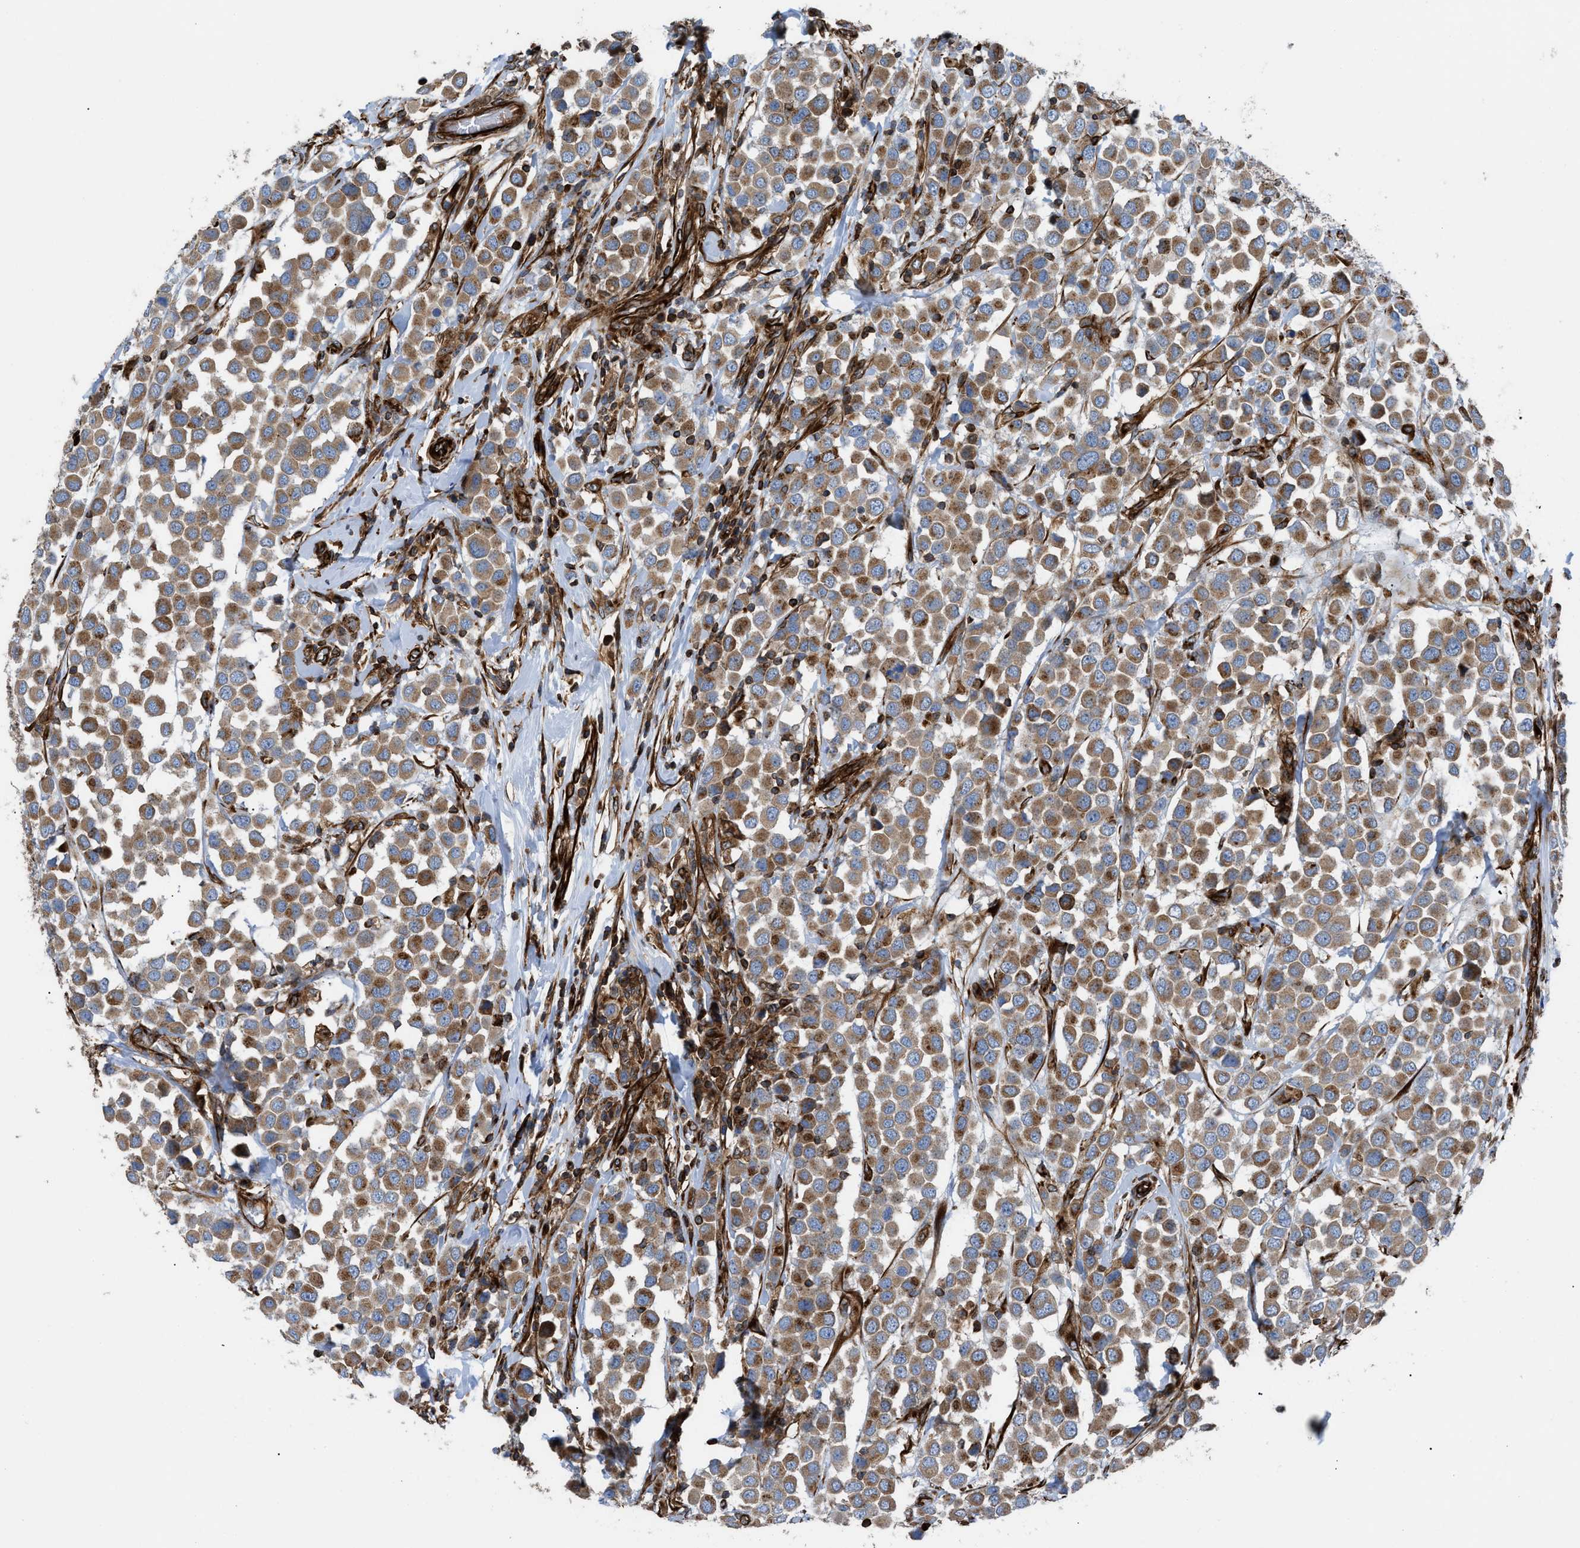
{"staining": {"intensity": "moderate", "quantity": ">75%", "location": "cytoplasmic/membranous"}, "tissue": "breast cancer", "cell_type": "Tumor cells", "image_type": "cancer", "snomed": [{"axis": "morphology", "description": "Duct carcinoma"}, {"axis": "topography", "description": "Breast"}], "caption": "Protein staining displays moderate cytoplasmic/membranous expression in about >75% of tumor cells in breast cancer (invasive ductal carcinoma). The staining is performed using DAB brown chromogen to label protein expression. The nuclei are counter-stained blue using hematoxylin.", "gene": "PTPRE", "patient": {"sex": "female", "age": 61}}